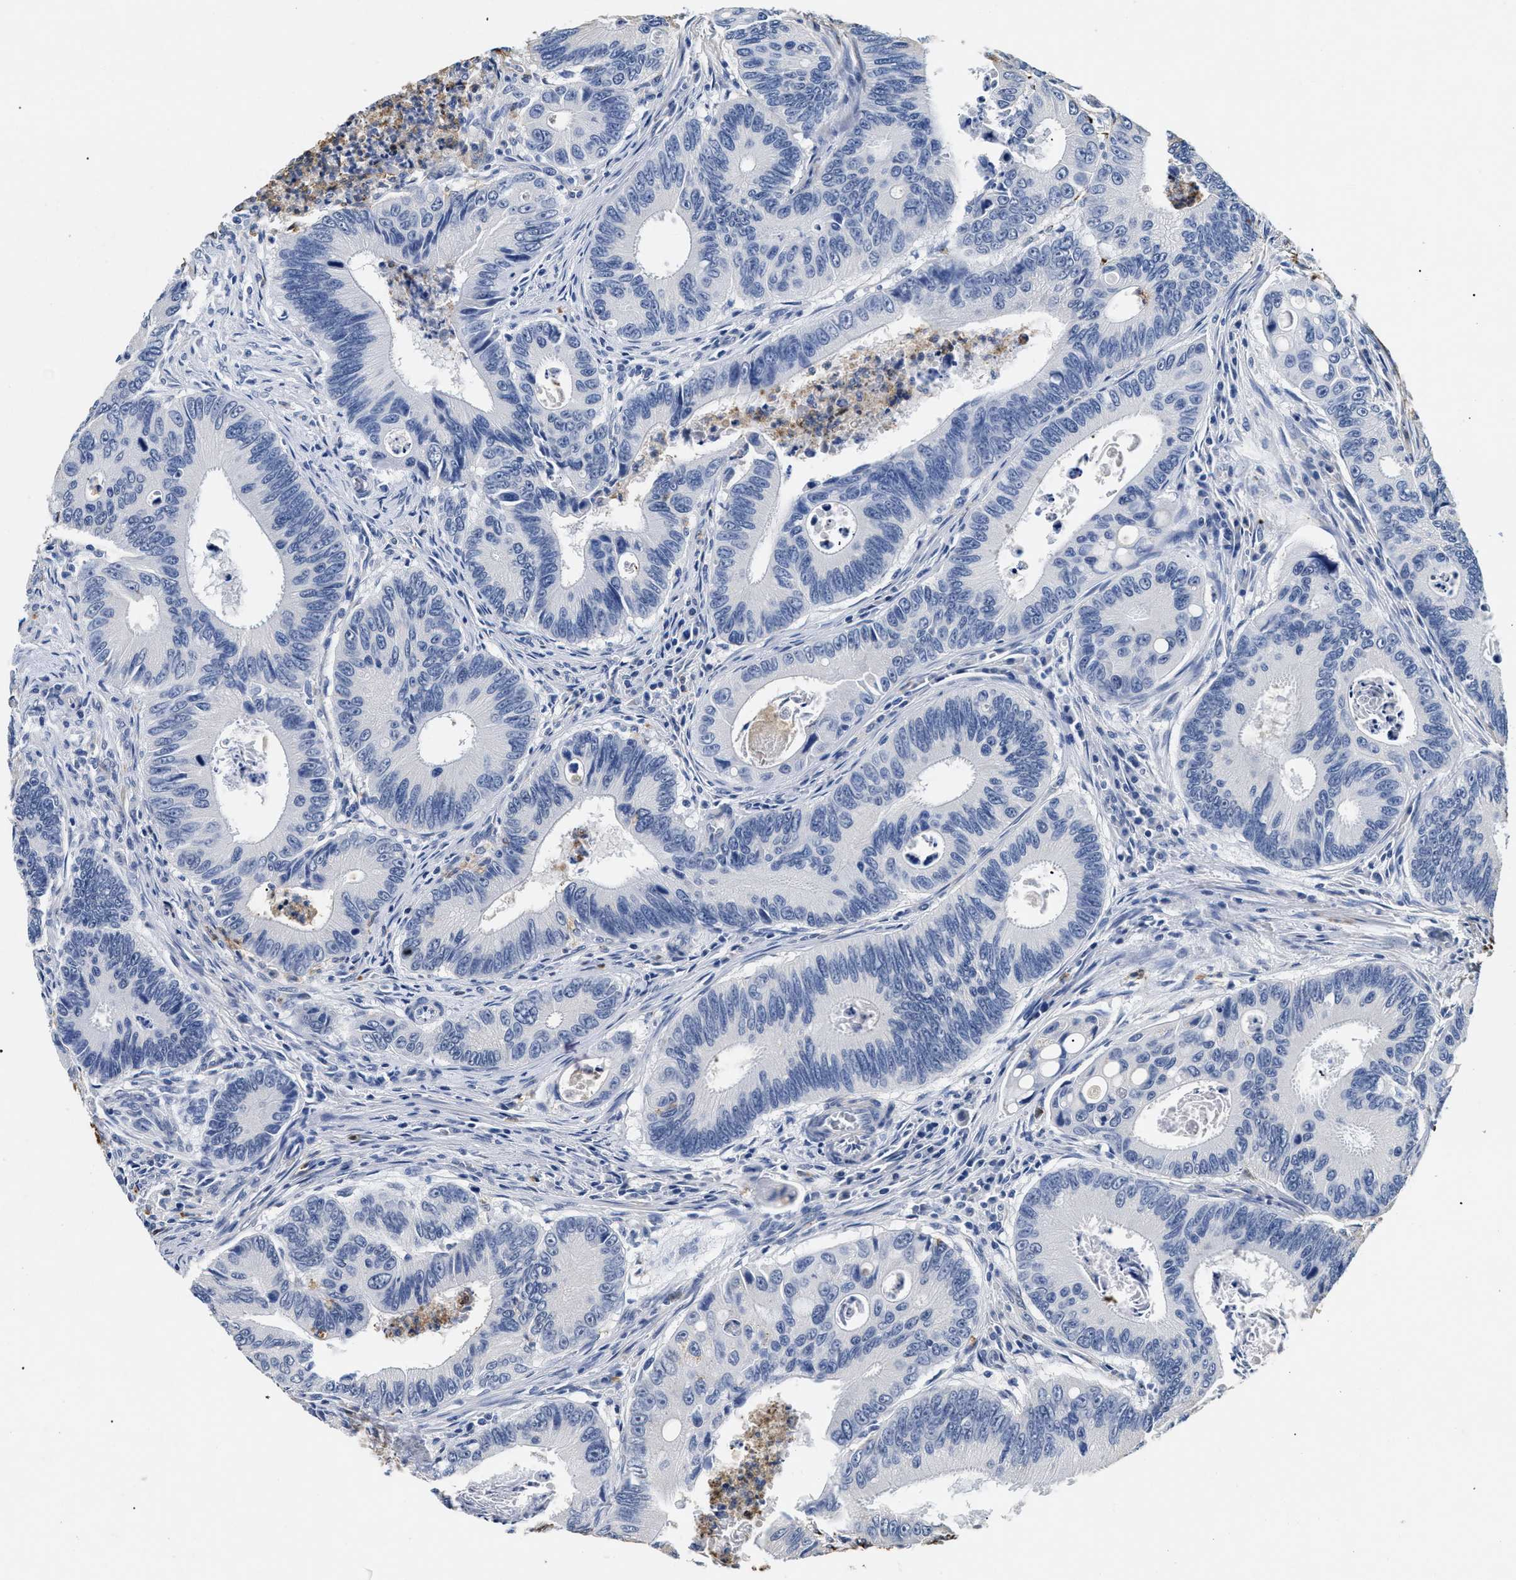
{"staining": {"intensity": "negative", "quantity": "none", "location": "none"}, "tissue": "colorectal cancer", "cell_type": "Tumor cells", "image_type": "cancer", "snomed": [{"axis": "morphology", "description": "Inflammation, NOS"}, {"axis": "morphology", "description": "Adenocarcinoma, NOS"}, {"axis": "topography", "description": "Colon"}], "caption": "There is no significant staining in tumor cells of colorectal cancer. The staining was performed using DAB to visualize the protein expression in brown, while the nuclei were stained in blue with hematoxylin (Magnification: 20x).", "gene": "LAMA3", "patient": {"sex": "male", "age": 72}}